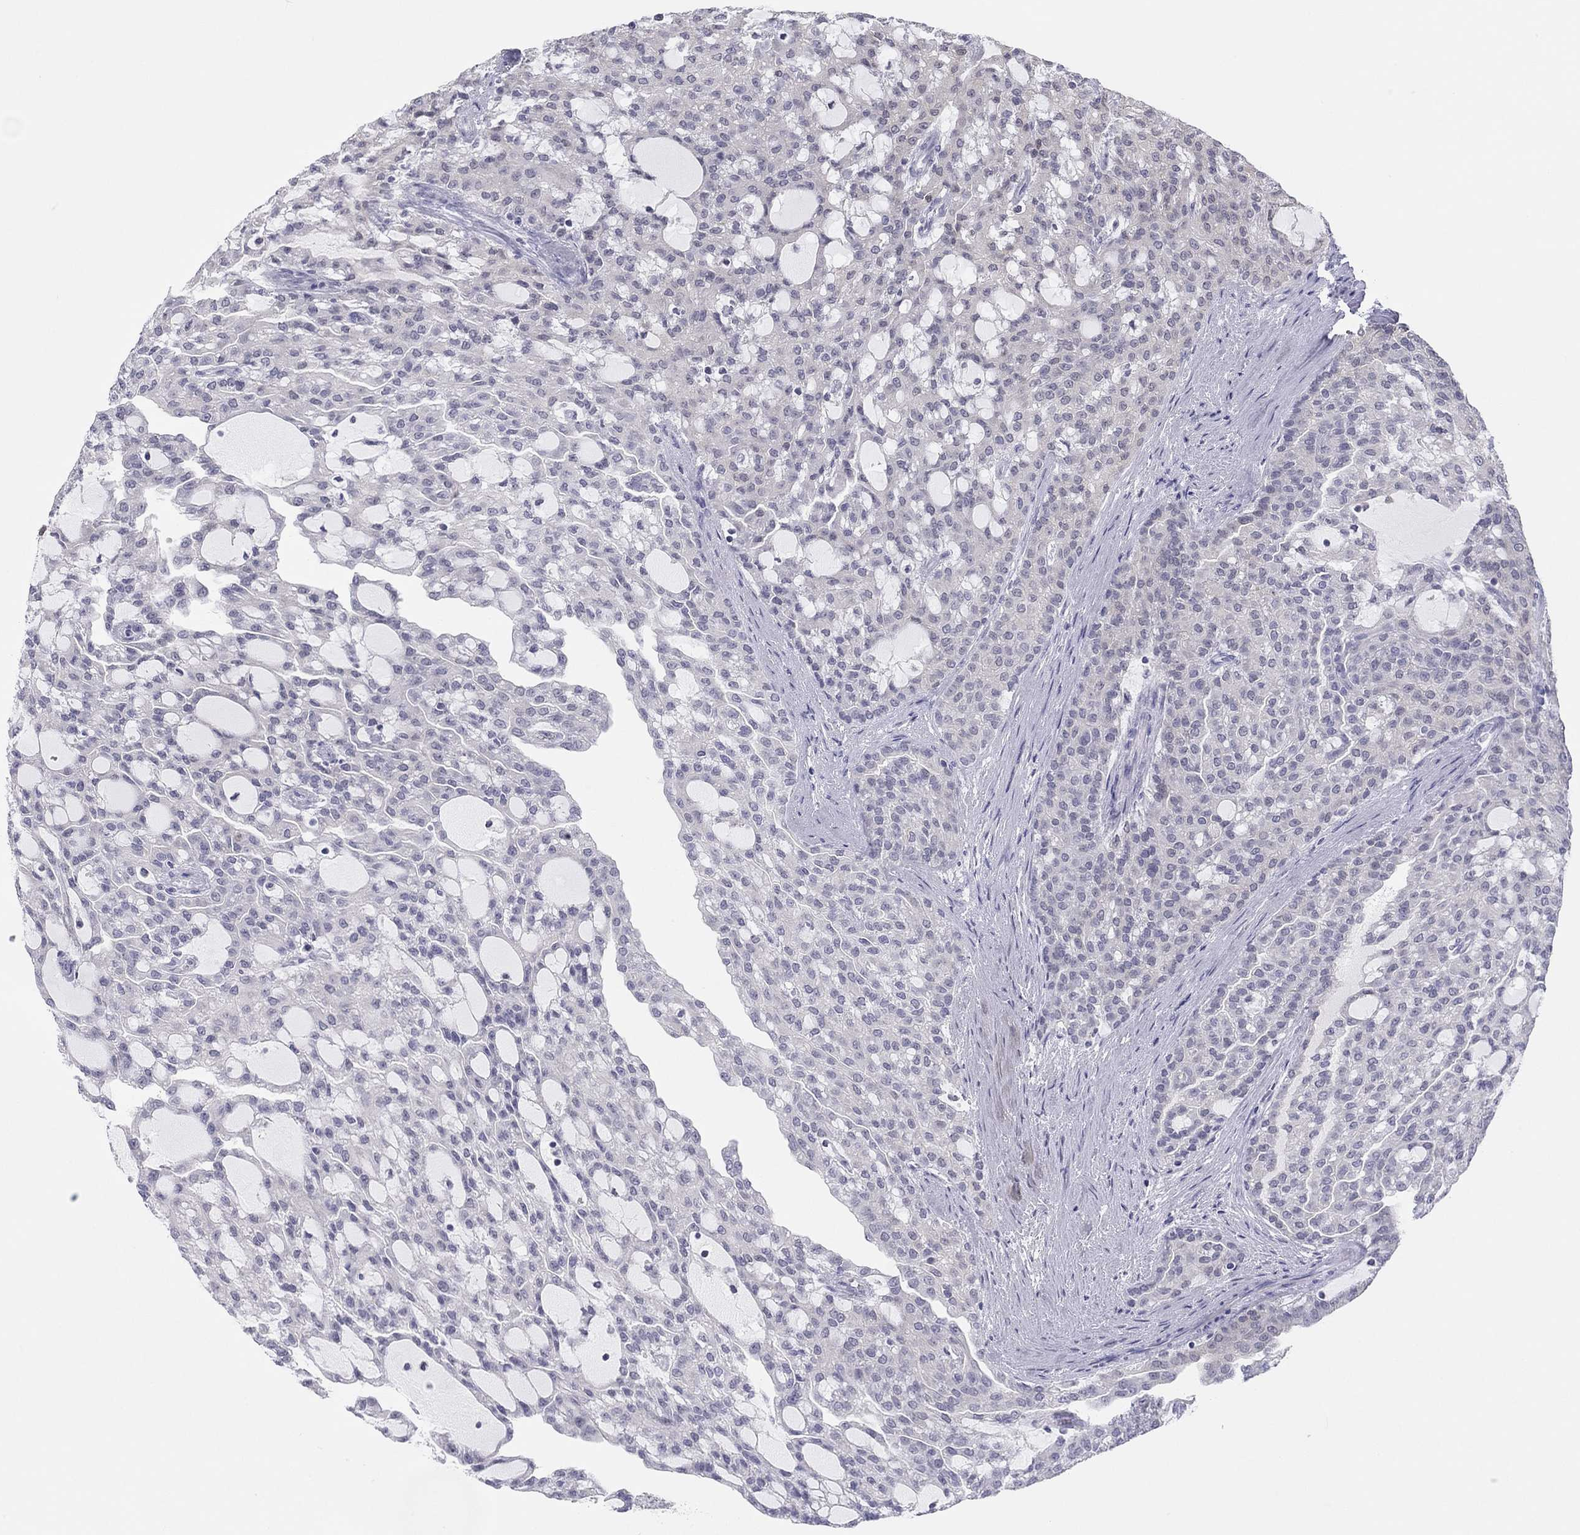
{"staining": {"intensity": "negative", "quantity": "none", "location": "none"}, "tissue": "renal cancer", "cell_type": "Tumor cells", "image_type": "cancer", "snomed": [{"axis": "morphology", "description": "Adenocarcinoma, NOS"}, {"axis": "topography", "description": "Kidney"}], "caption": "The image displays no staining of tumor cells in adenocarcinoma (renal).", "gene": "PDXK", "patient": {"sex": "male", "age": 63}}